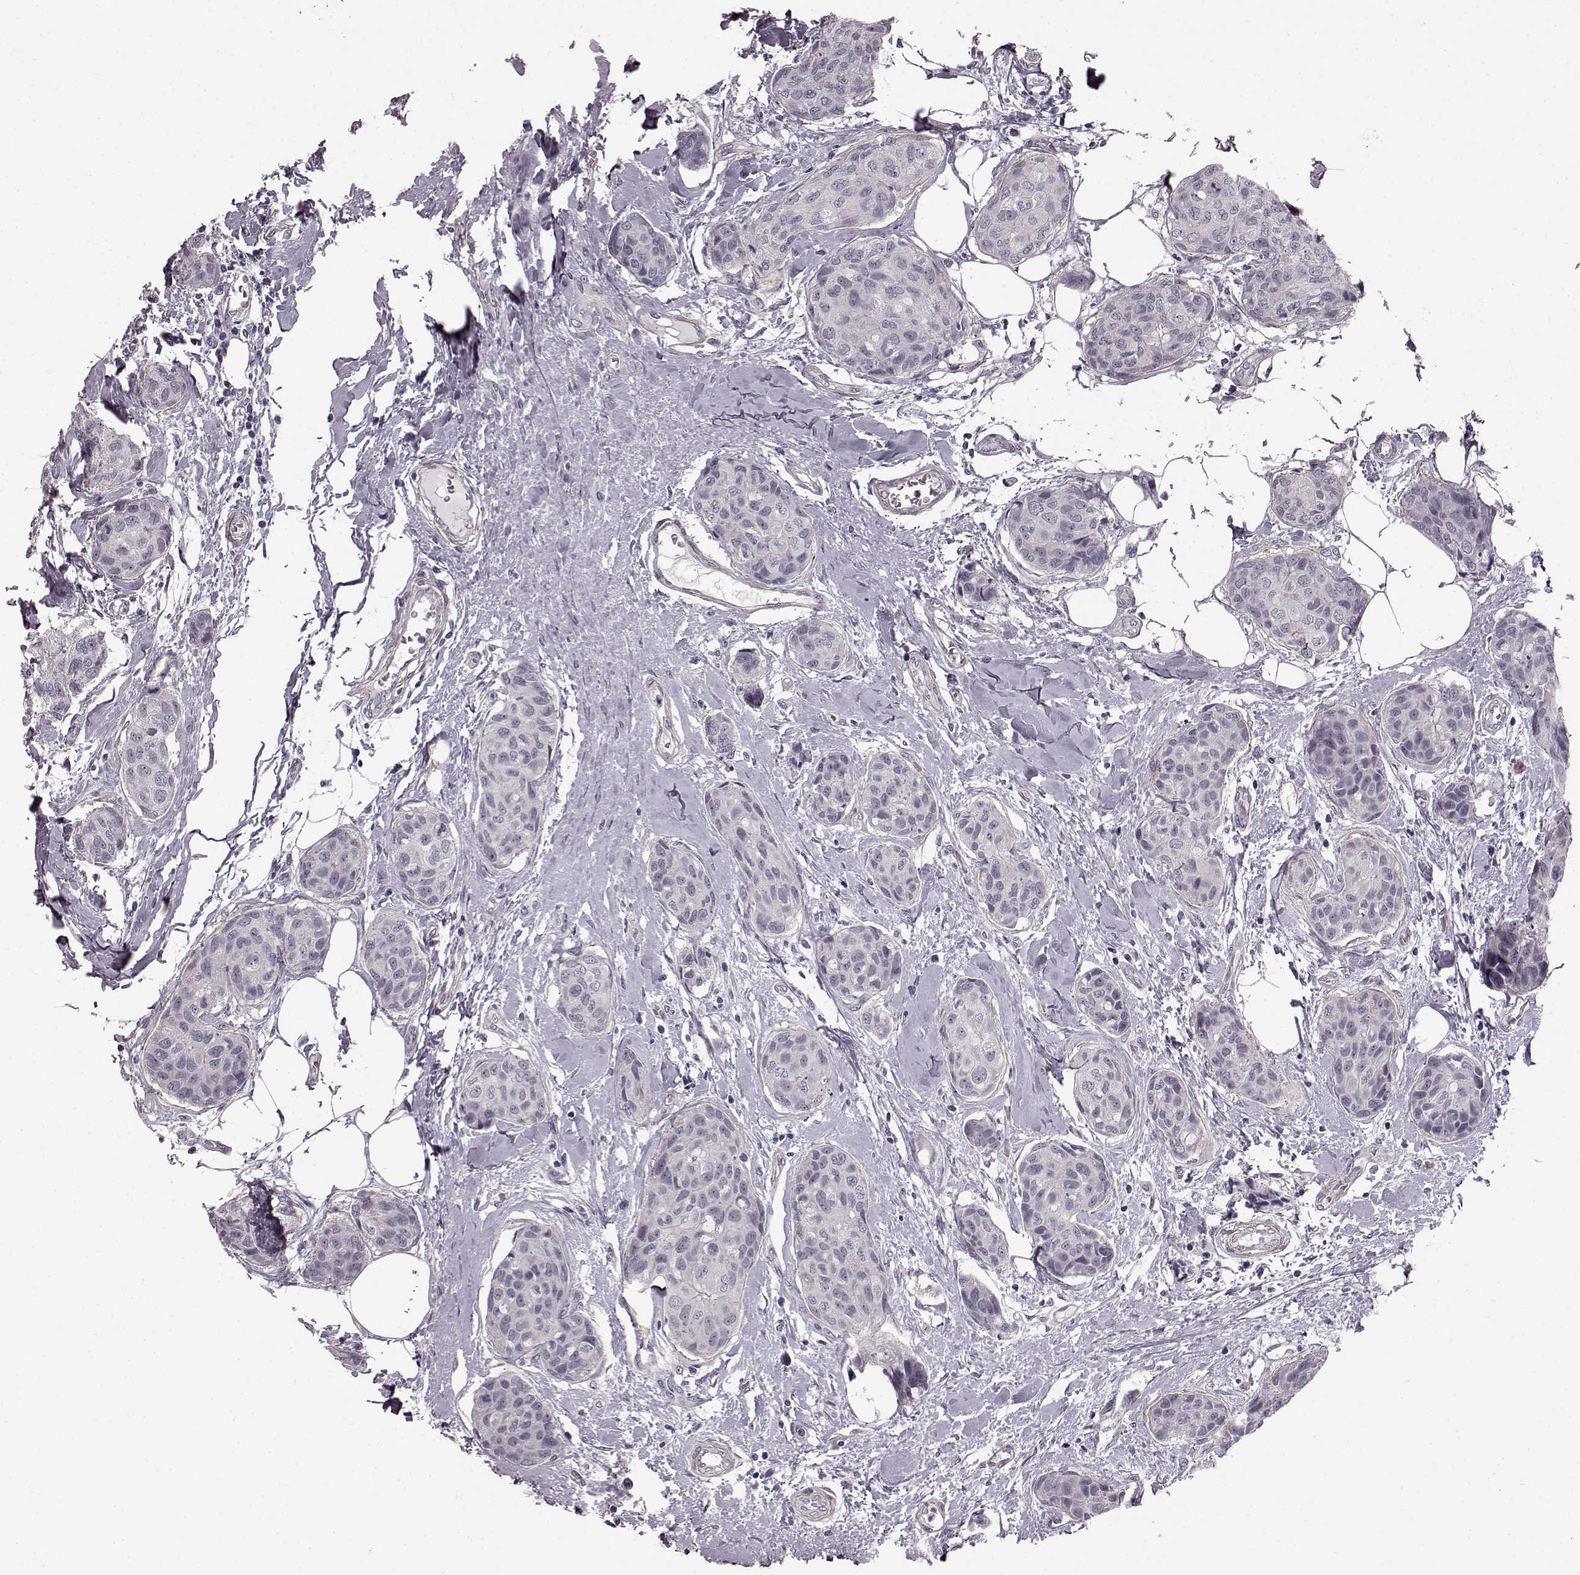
{"staining": {"intensity": "negative", "quantity": "none", "location": "none"}, "tissue": "breast cancer", "cell_type": "Tumor cells", "image_type": "cancer", "snomed": [{"axis": "morphology", "description": "Duct carcinoma"}, {"axis": "topography", "description": "Breast"}], "caption": "A histopathology image of breast invasive ductal carcinoma stained for a protein reveals no brown staining in tumor cells. (Brightfield microscopy of DAB (3,3'-diaminobenzidine) immunohistochemistry at high magnification).", "gene": "SLCO3A1", "patient": {"sex": "female", "age": 80}}